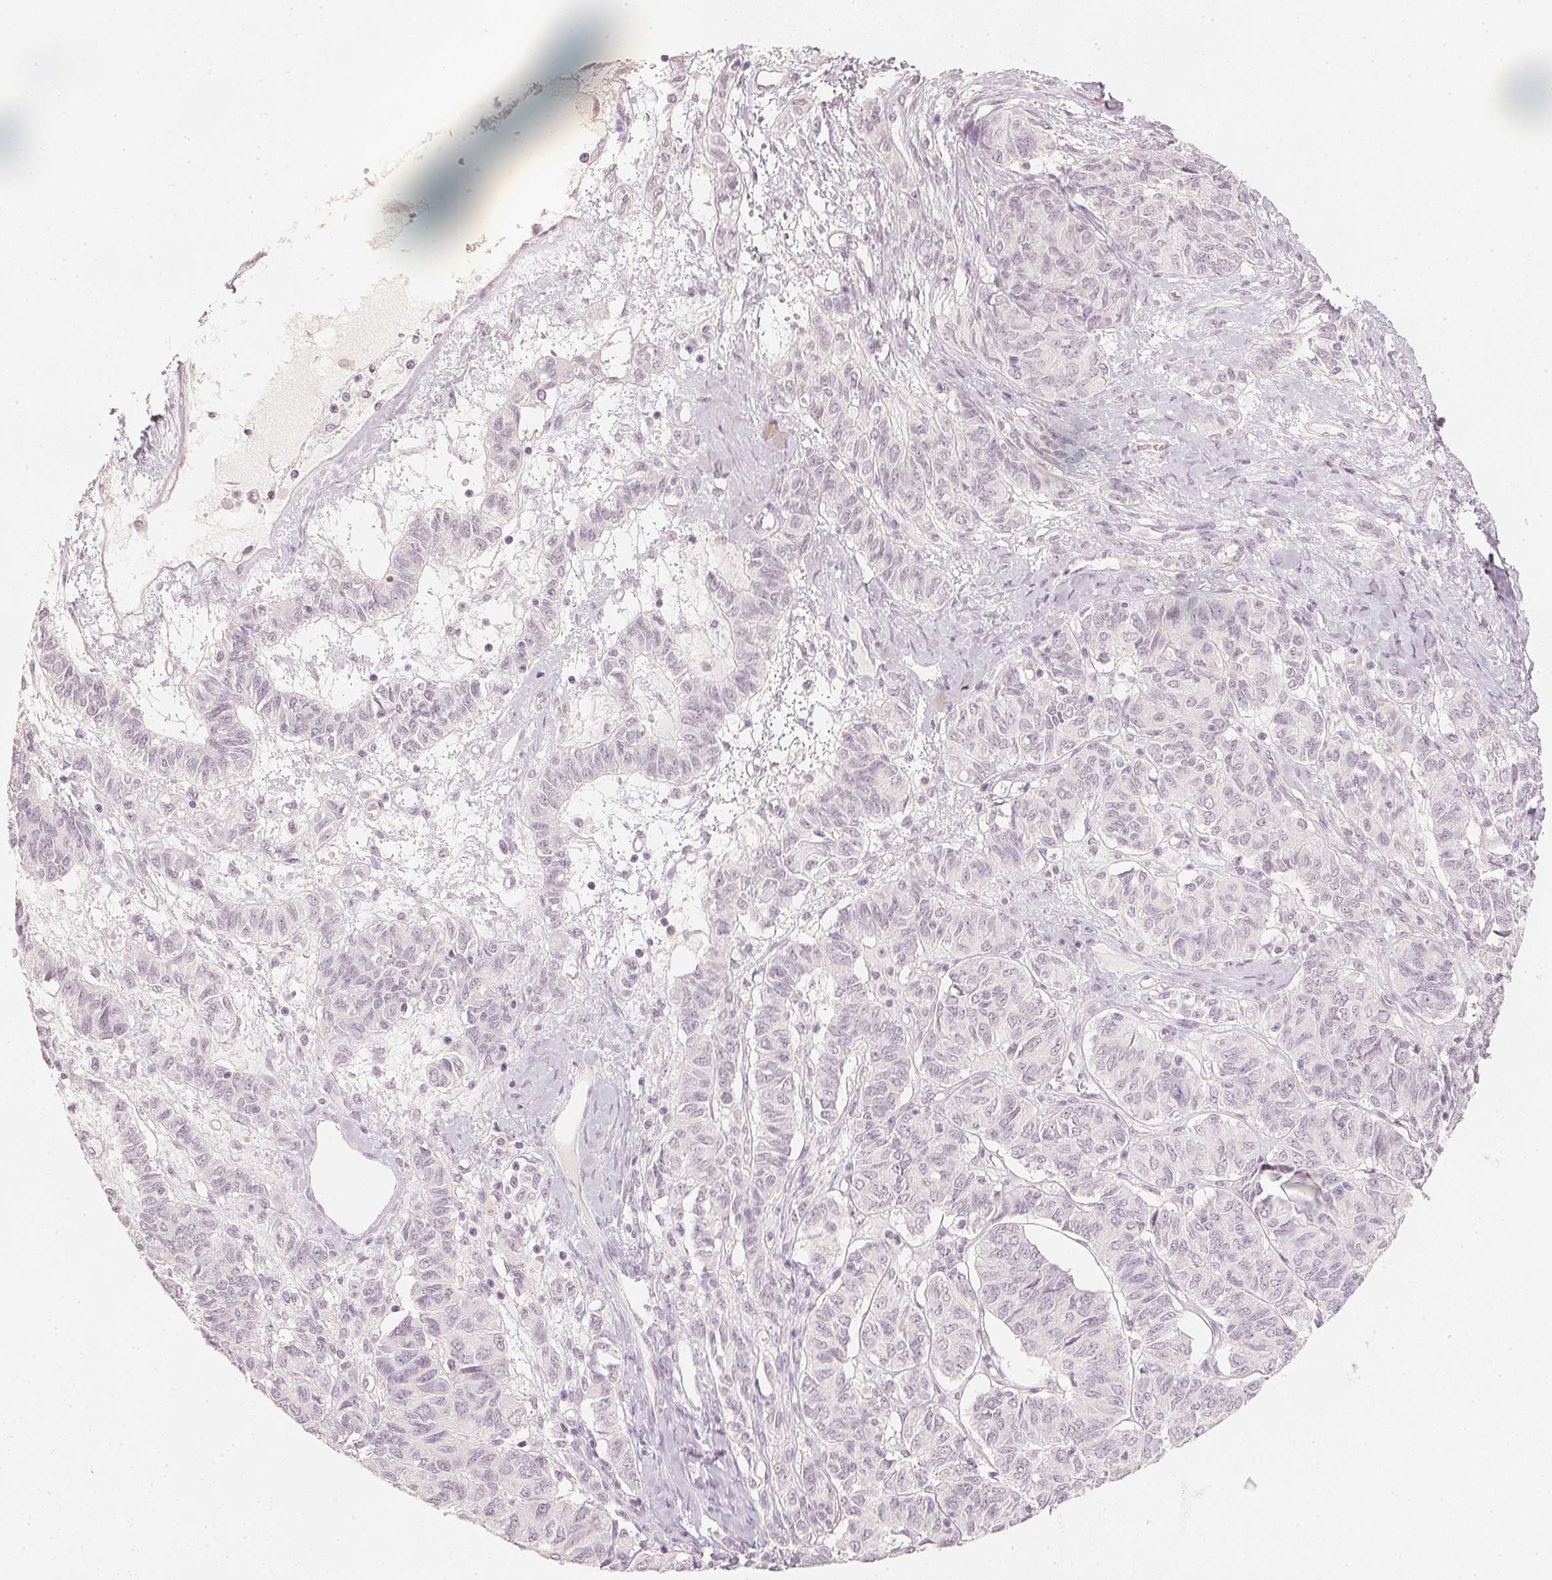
{"staining": {"intensity": "negative", "quantity": "none", "location": "none"}, "tissue": "ovarian cancer", "cell_type": "Tumor cells", "image_type": "cancer", "snomed": [{"axis": "morphology", "description": "Carcinoma, endometroid"}, {"axis": "topography", "description": "Ovary"}], "caption": "Immunohistochemistry (IHC) of ovarian endometroid carcinoma reveals no expression in tumor cells.", "gene": "CALB1", "patient": {"sex": "female", "age": 80}}